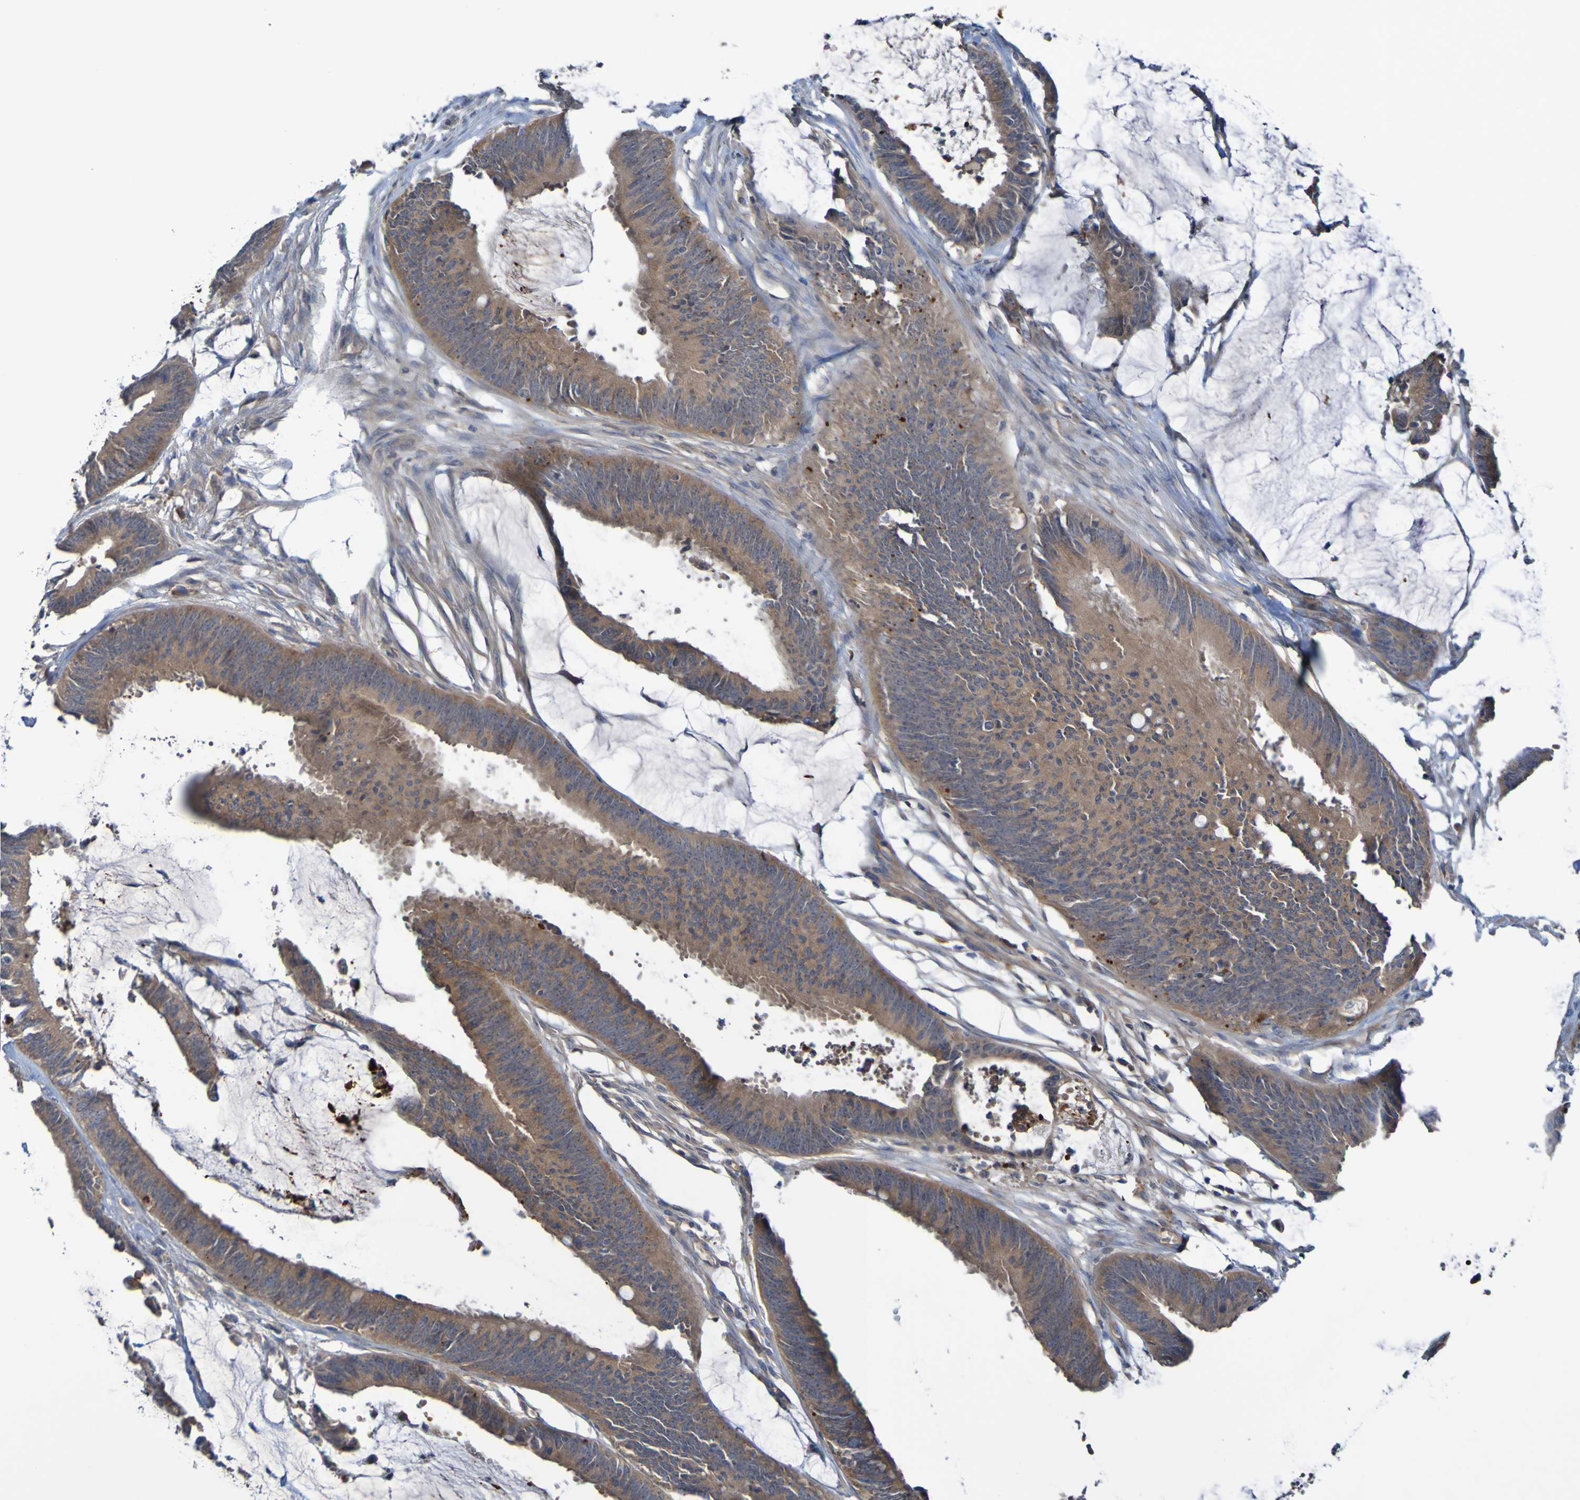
{"staining": {"intensity": "moderate", "quantity": ">75%", "location": "cytoplasmic/membranous"}, "tissue": "colorectal cancer", "cell_type": "Tumor cells", "image_type": "cancer", "snomed": [{"axis": "morphology", "description": "Adenocarcinoma, NOS"}, {"axis": "topography", "description": "Rectum"}], "caption": "Immunohistochemistry (IHC) (DAB (3,3'-diaminobenzidine)) staining of colorectal cancer (adenocarcinoma) exhibits moderate cytoplasmic/membranous protein staining in about >75% of tumor cells.", "gene": "ANGPT4", "patient": {"sex": "female", "age": 66}}